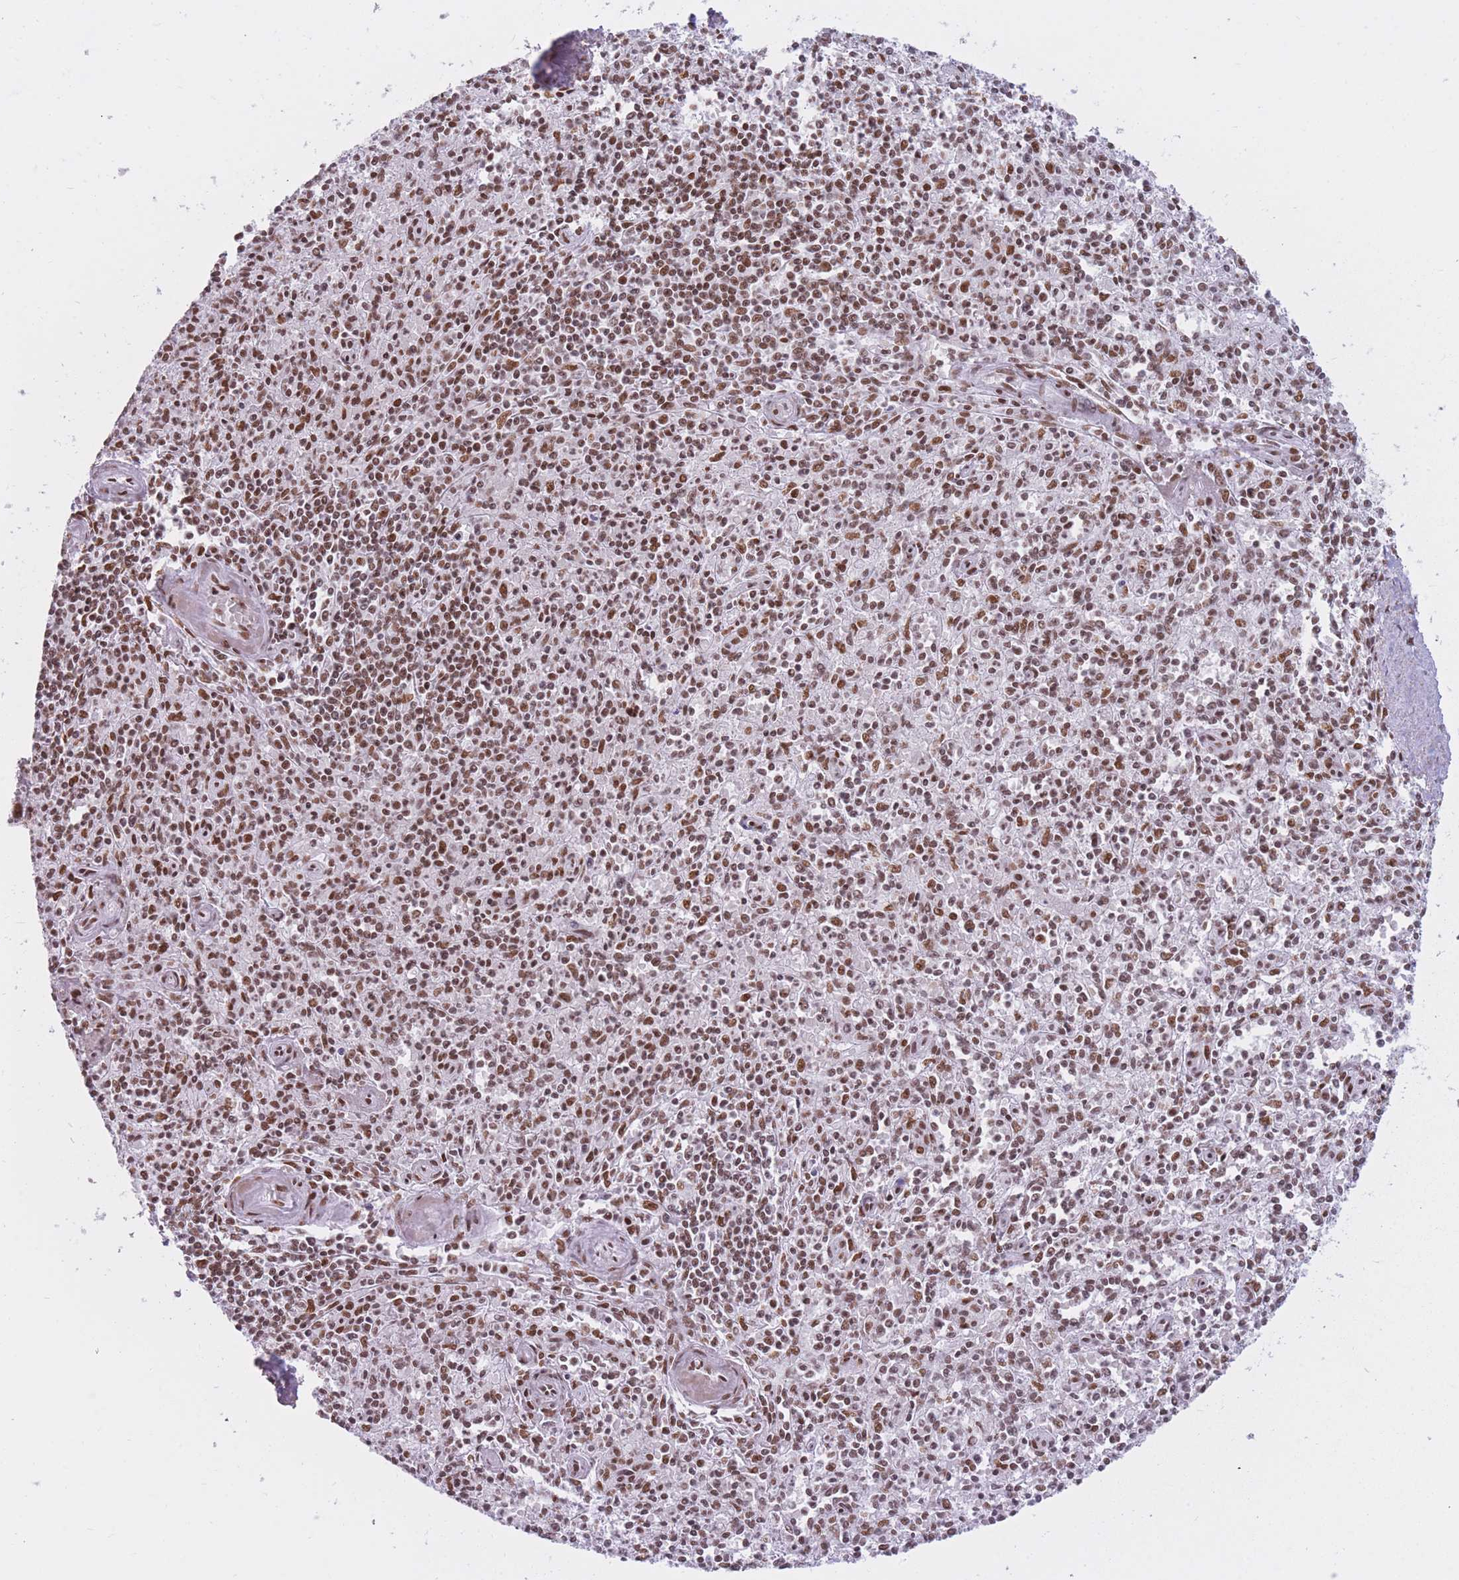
{"staining": {"intensity": "strong", "quantity": "25%-75%", "location": "nuclear"}, "tissue": "spleen", "cell_type": "Cells in red pulp", "image_type": "normal", "snomed": [{"axis": "morphology", "description": "Normal tissue, NOS"}, {"axis": "topography", "description": "Spleen"}], "caption": "This is a micrograph of immunohistochemistry (IHC) staining of benign spleen, which shows strong staining in the nuclear of cells in red pulp.", "gene": "HNRNPUL1", "patient": {"sex": "female", "age": 70}}